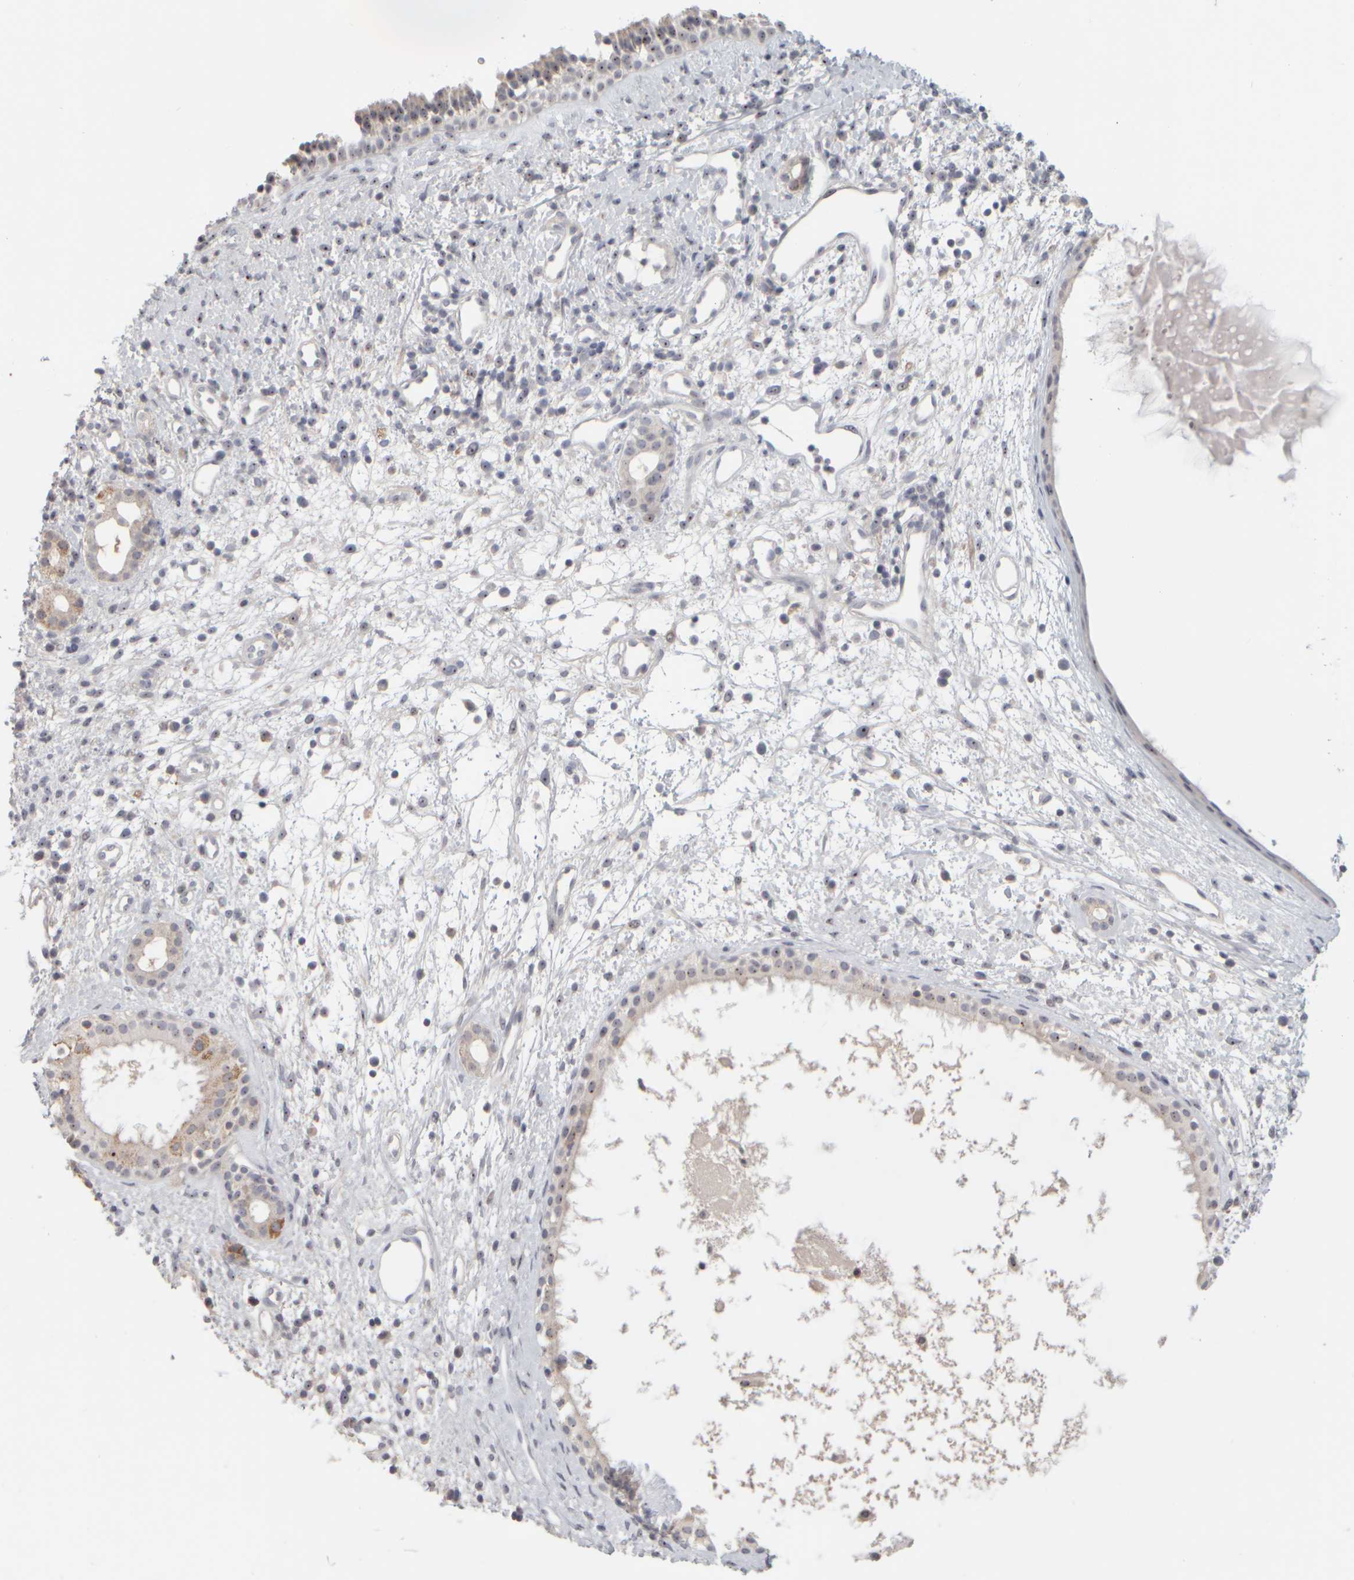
{"staining": {"intensity": "weak", "quantity": "<25%", "location": "nuclear"}, "tissue": "nasopharynx", "cell_type": "Respiratory epithelial cells", "image_type": "normal", "snomed": [{"axis": "morphology", "description": "Normal tissue, NOS"}, {"axis": "topography", "description": "Nasopharynx"}], "caption": "Immunohistochemistry (IHC) of benign human nasopharynx exhibits no staining in respiratory epithelial cells.", "gene": "DCXR", "patient": {"sex": "male", "age": 22}}